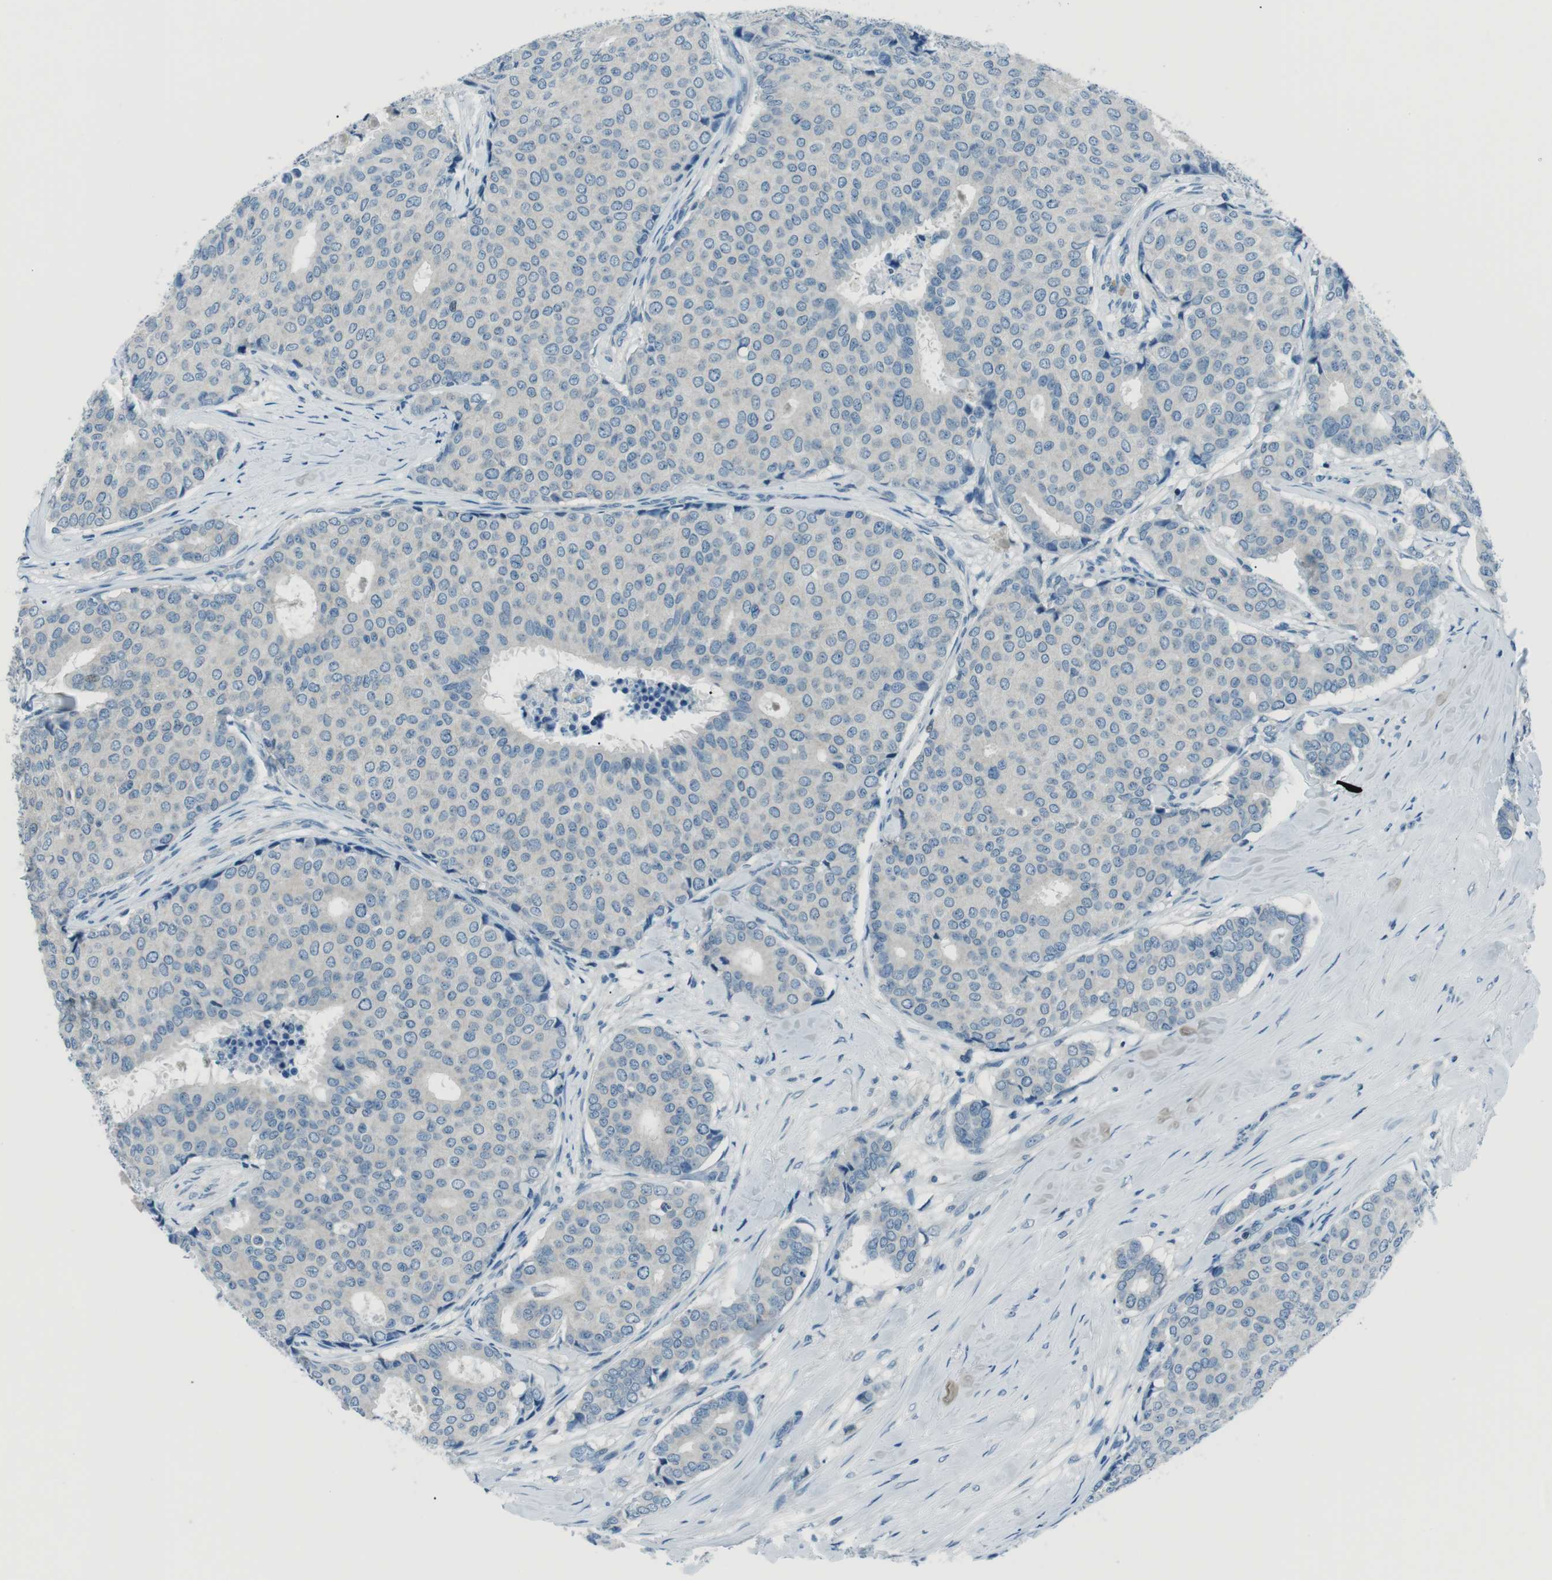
{"staining": {"intensity": "negative", "quantity": "none", "location": "none"}, "tissue": "breast cancer", "cell_type": "Tumor cells", "image_type": "cancer", "snomed": [{"axis": "morphology", "description": "Duct carcinoma"}, {"axis": "topography", "description": "Breast"}], "caption": "Tumor cells show no significant protein positivity in breast cancer (infiltrating ductal carcinoma).", "gene": "ST6GAL1", "patient": {"sex": "female", "age": 75}}